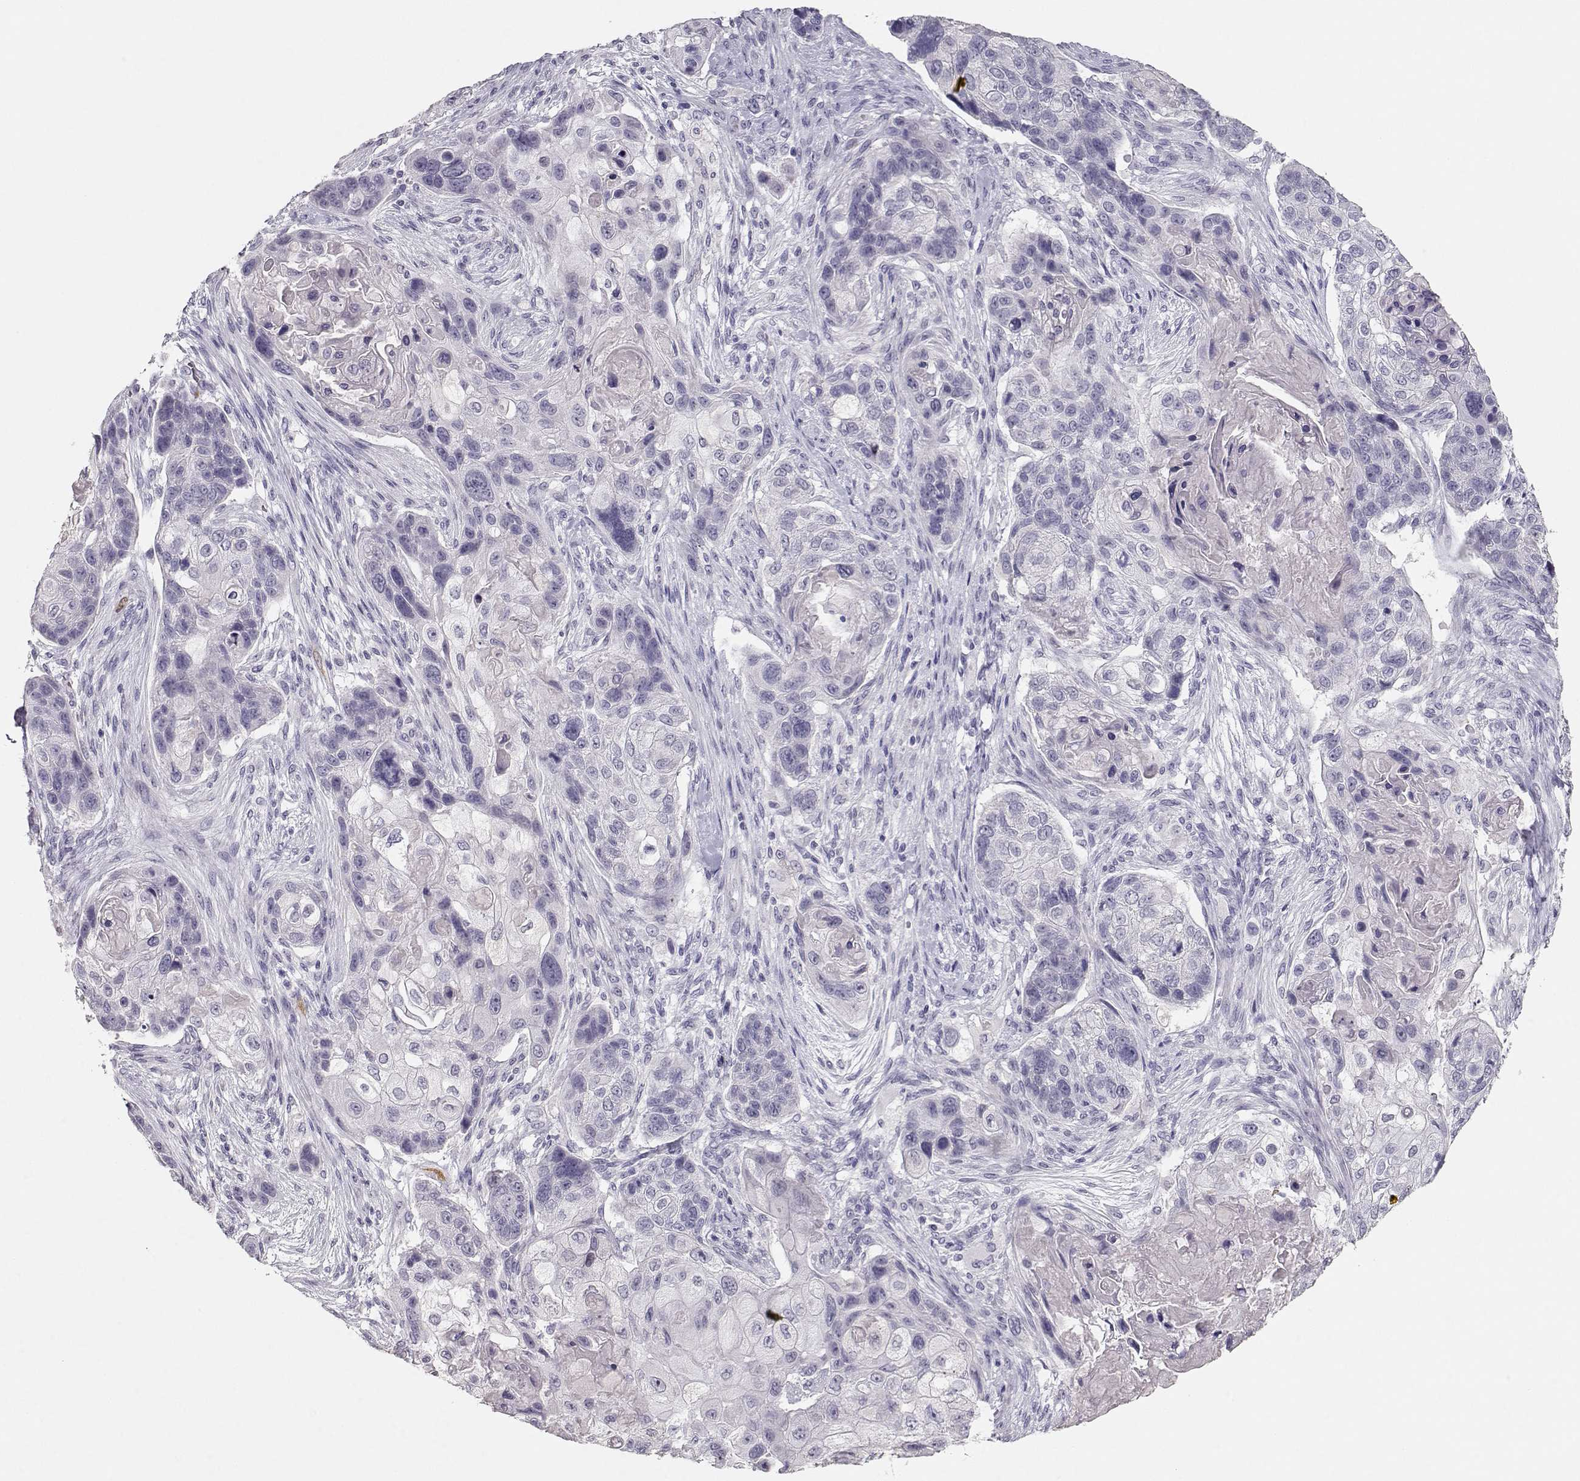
{"staining": {"intensity": "negative", "quantity": "none", "location": "none"}, "tissue": "lung cancer", "cell_type": "Tumor cells", "image_type": "cancer", "snomed": [{"axis": "morphology", "description": "Squamous cell carcinoma, NOS"}, {"axis": "topography", "description": "Lung"}], "caption": "Immunohistochemical staining of lung cancer demonstrates no significant positivity in tumor cells.", "gene": "MAGEC1", "patient": {"sex": "male", "age": 69}}